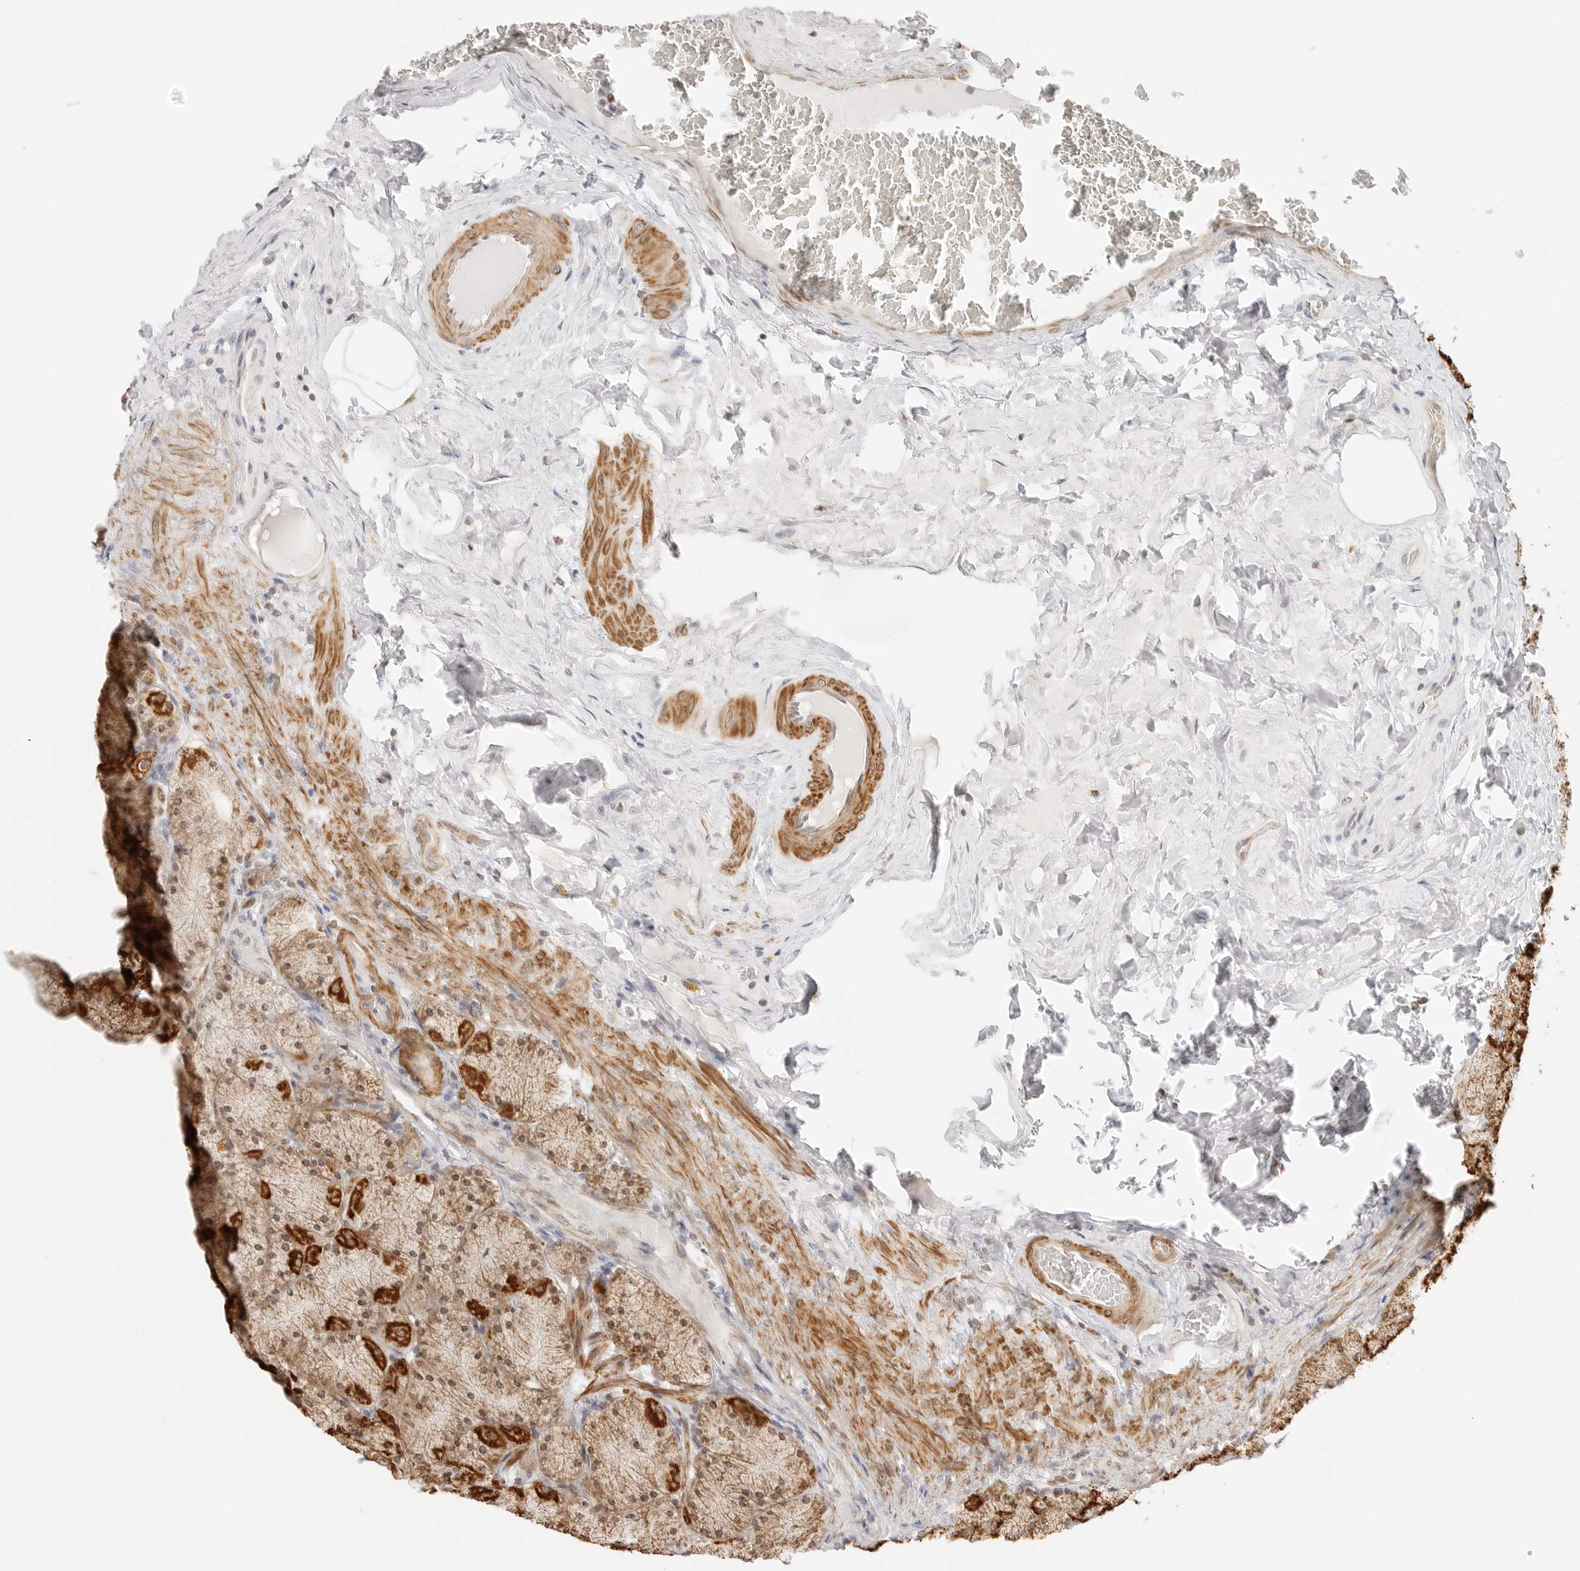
{"staining": {"intensity": "strong", "quantity": "25%-75%", "location": "cytoplasmic/membranous,nuclear"}, "tissue": "stomach", "cell_type": "Glandular cells", "image_type": "normal", "snomed": [{"axis": "morphology", "description": "Normal tissue, NOS"}, {"axis": "topography", "description": "Stomach, upper"}], "caption": "Immunohistochemical staining of normal stomach shows 25%-75% levels of strong cytoplasmic/membranous,nuclear protein expression in approximately 25%-75% of glandular cells.", "gene": "GORAB", "patient": {"sex": "female", "age": 56}}